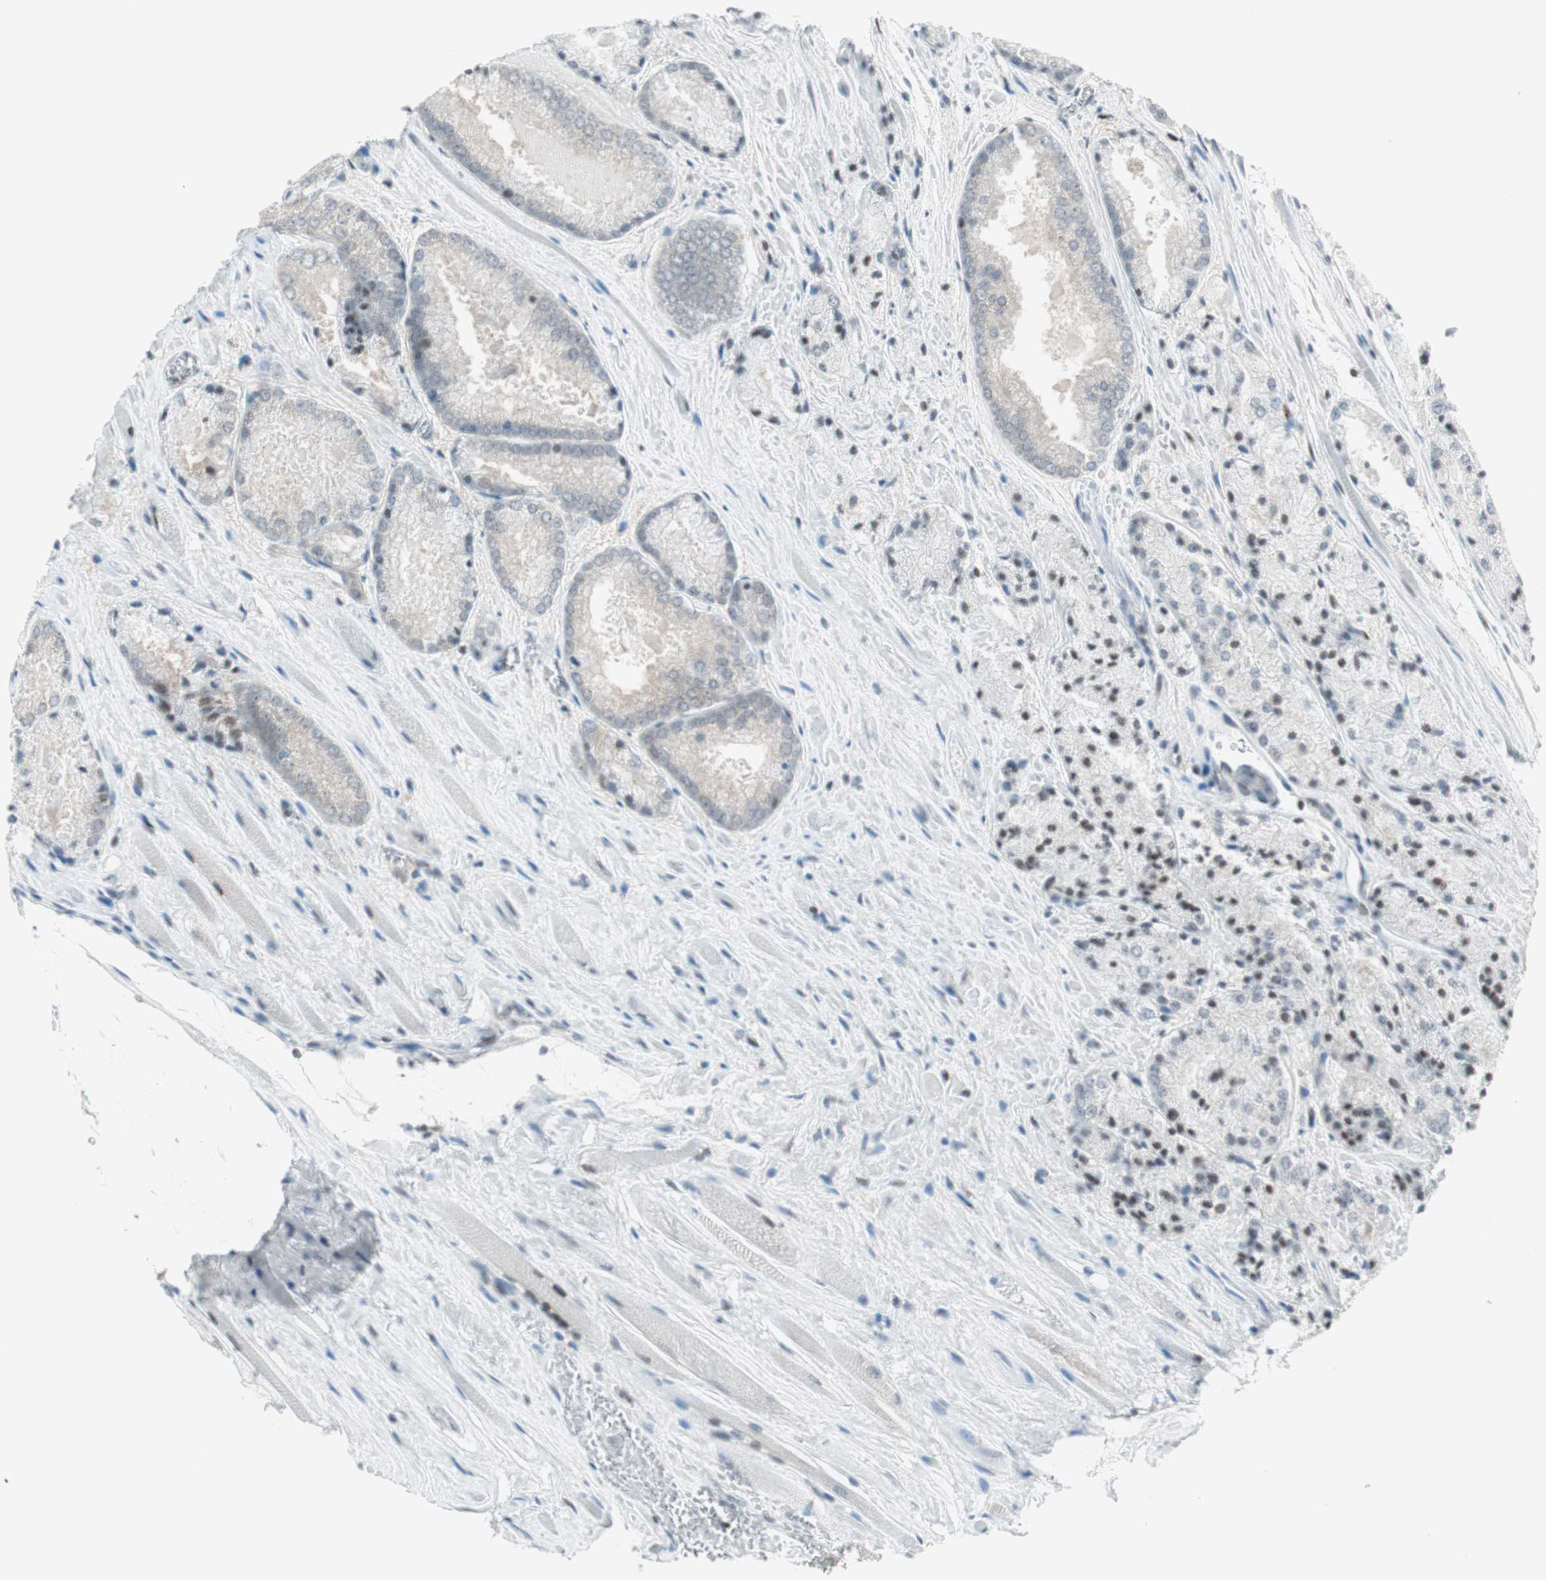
{"staining": {"intensity": "negative", "quantity": "none", "location": "none"}, "tissue": "prostate cancer", "cell_type": "Tumor cells", "image_type": "cancer", "snomed": [{"axis": "morphology", "description": "Adenocarcinoma, Low grade"}, {"axis": "topography", "description": "Prostate"}], "caption": "Low-grade adenocarcinoma (prostate) was stained to show a protein in brown. There is no significant expression in tumor cells.", "gene": "TPT1", "patient": {"sex": "male", "age": 64}}